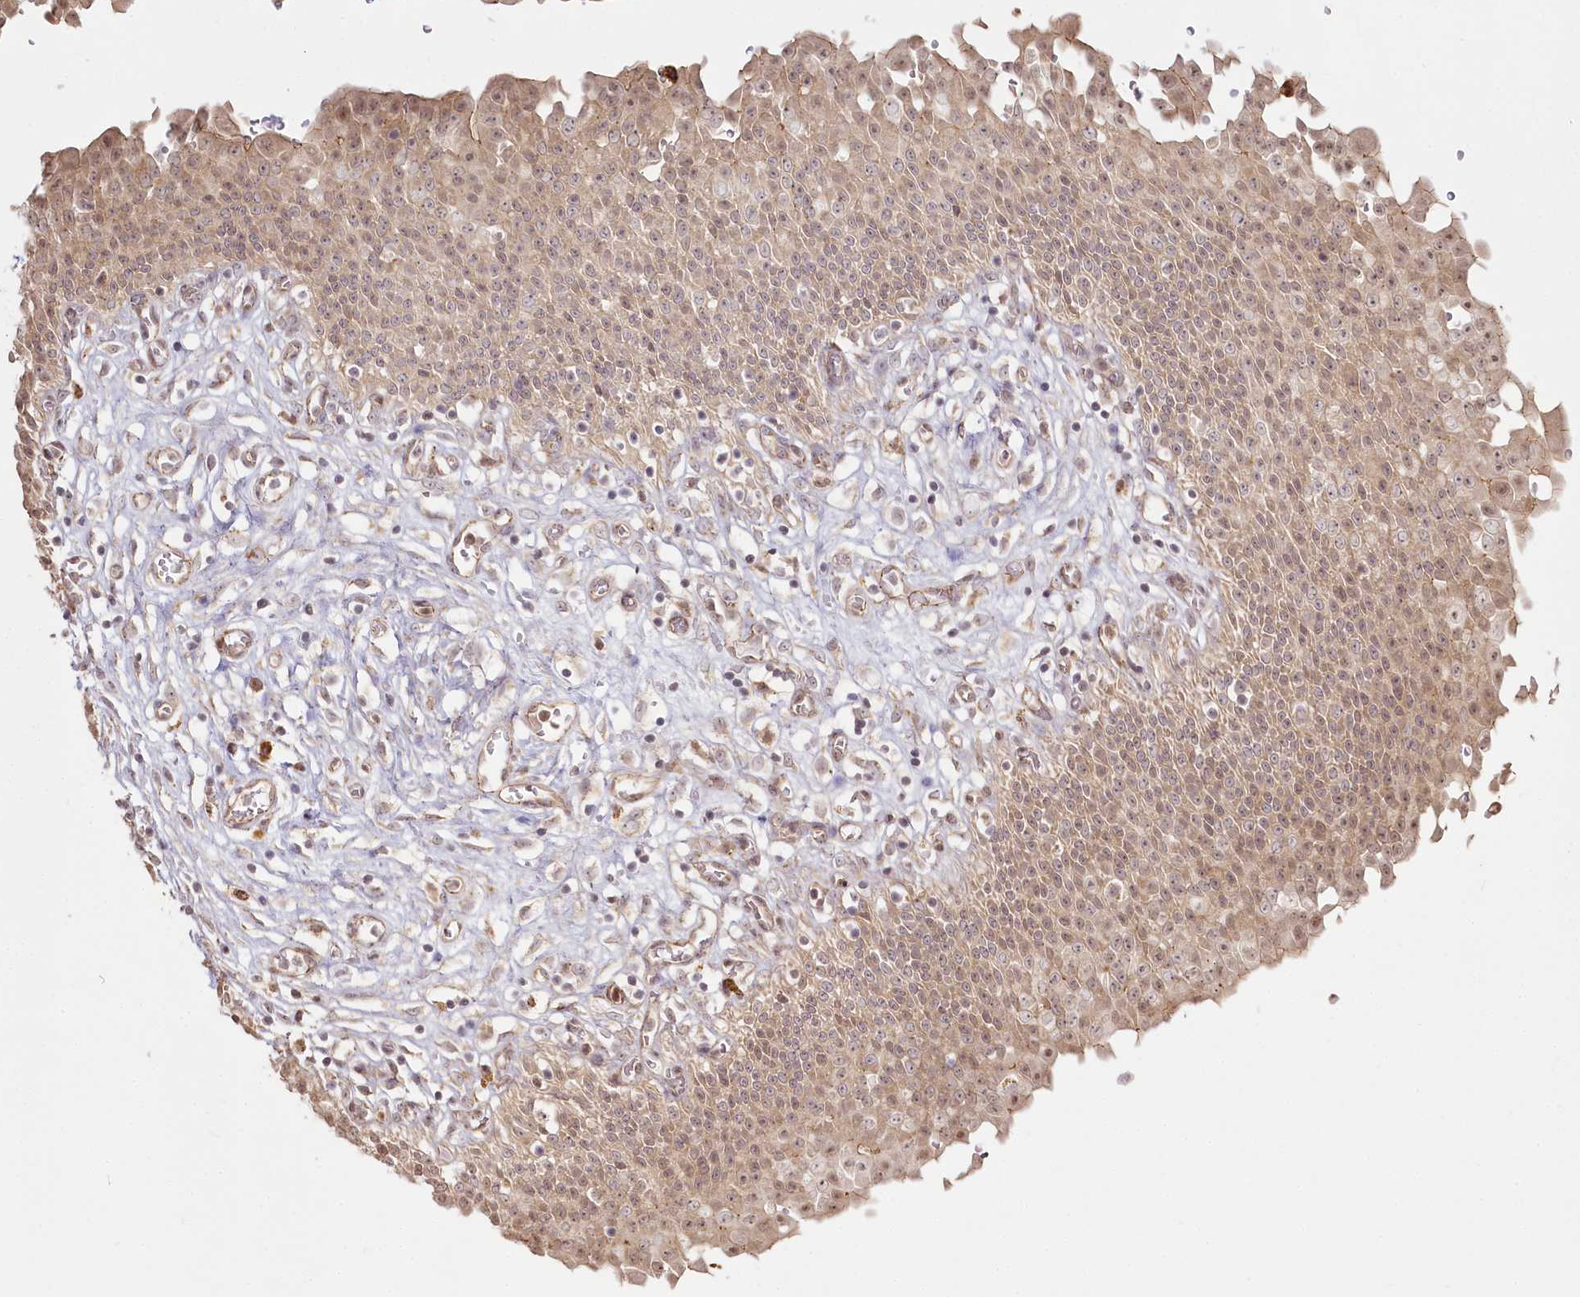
{"staining": {"intensity": "moderate", "quantity": ">75%", "location": "cytoplasmic/membranous,nuclear"}, "tissue": "urinary bladder", "cell_type": "Urothelial cells", "image_type": "normal", "snomed": [{"axis": "morphology", "description": "Urothelial carcinoma, High grade"}, {"axis": "topography", "description": "Urinary bladder"}], "caption": "Urothelial cells display medium levels of moderate cytoplasmic/membranous,nuclear positivity in about >75% of cells in benign urinary bladder.", "gene": "FAM13A", "patient": {"sex": "male", "age": 46}}